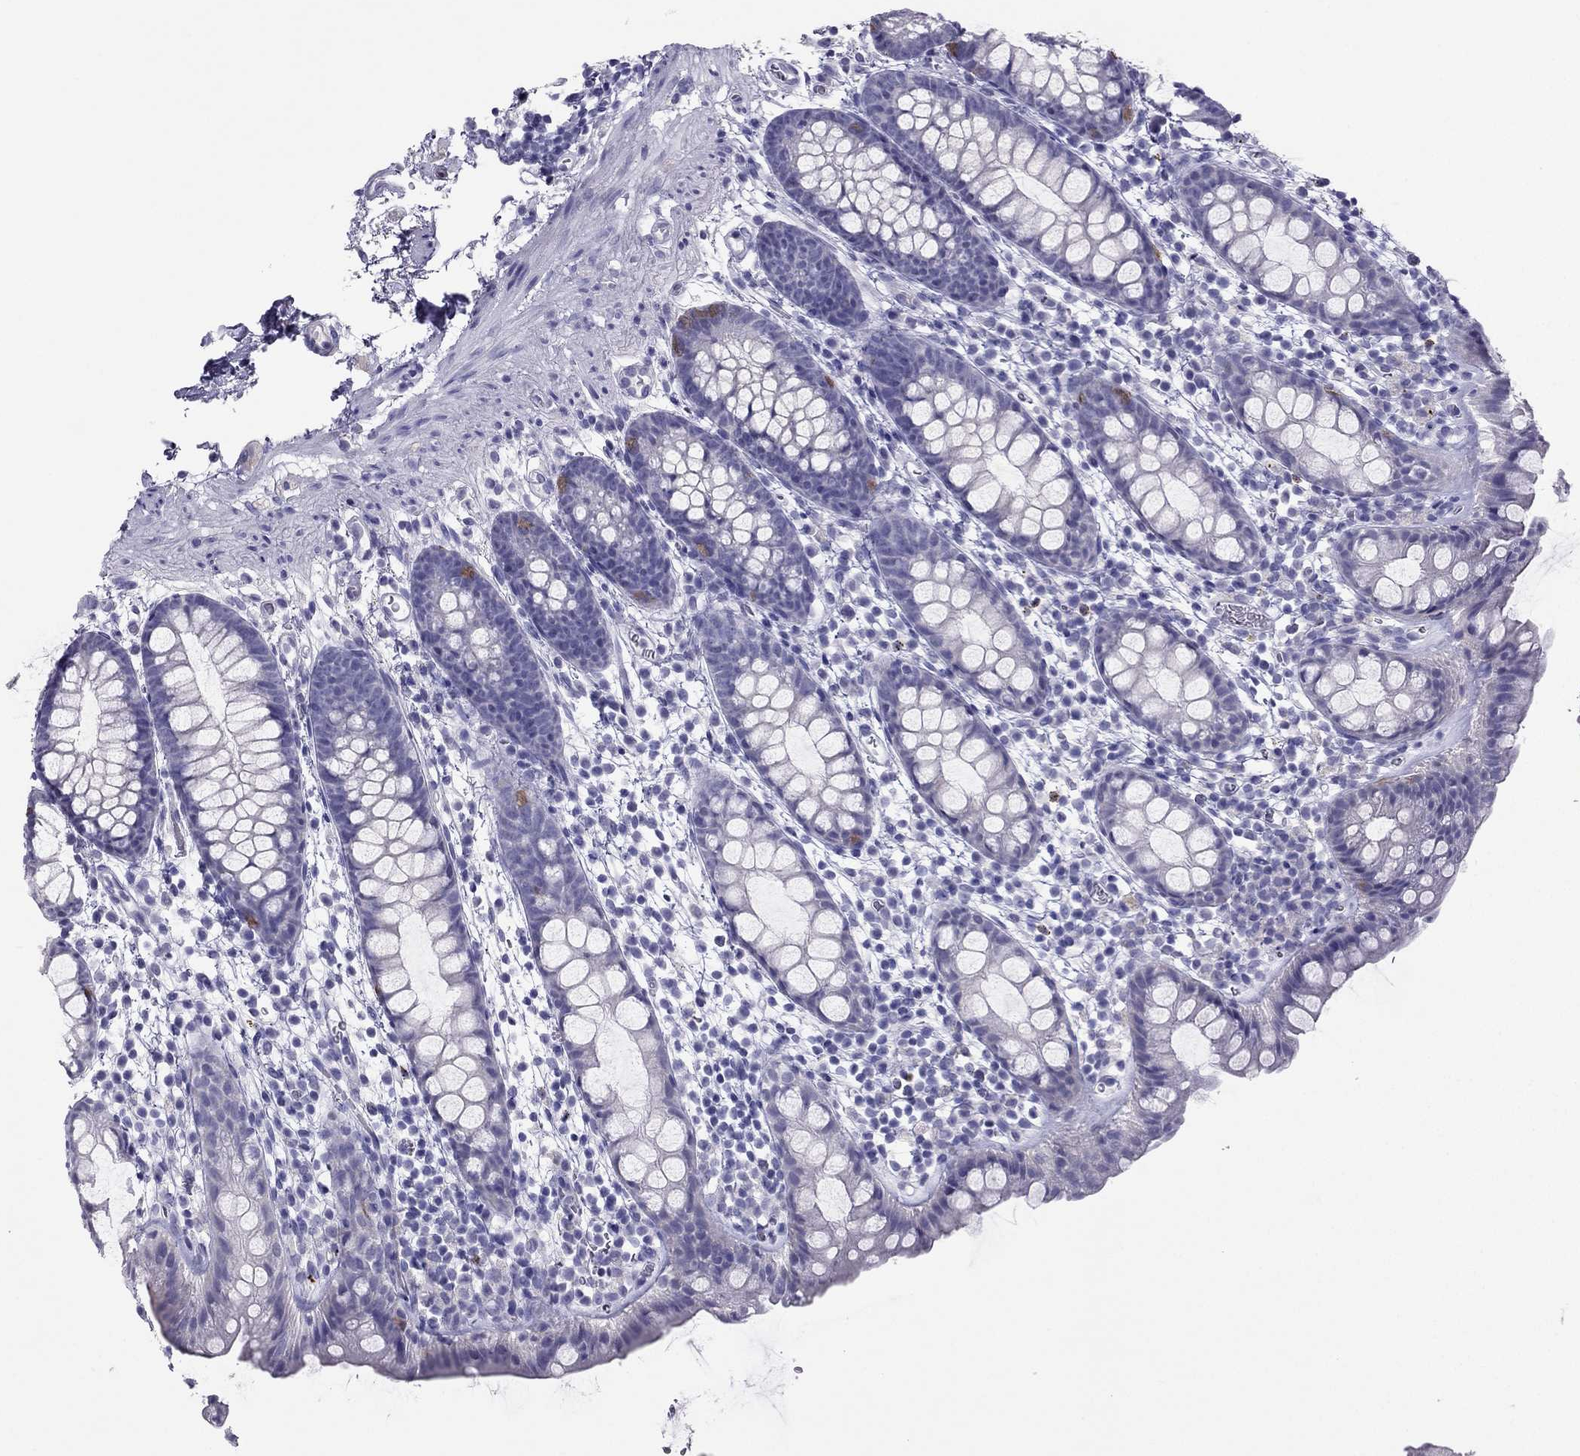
{"staining": {"intensity": "moderate", "quantity": "<25%", "location": "cytoplasmic/membranous"}, "tissue": "rectum", "cell_type": "Glandular cells", "image_type": "normal", "snomed": [{"axis": "morphology", "description": "Normal tissue, NOS"}, {"axis": "topography", "description": "Rectum"}], "caption": "Rectum stained with IHC demonstrates moderate cytoplasmic/membranous positivity in about <25% of glandular cells. The staining was performed using DAB (3,3'-diaminobenzidine), with brown indicating positive protein expression. Nuclei are stained blue with hematoxylin.", "gene": "PDE6A", "patient": {"sex": "male", "age": 57}}